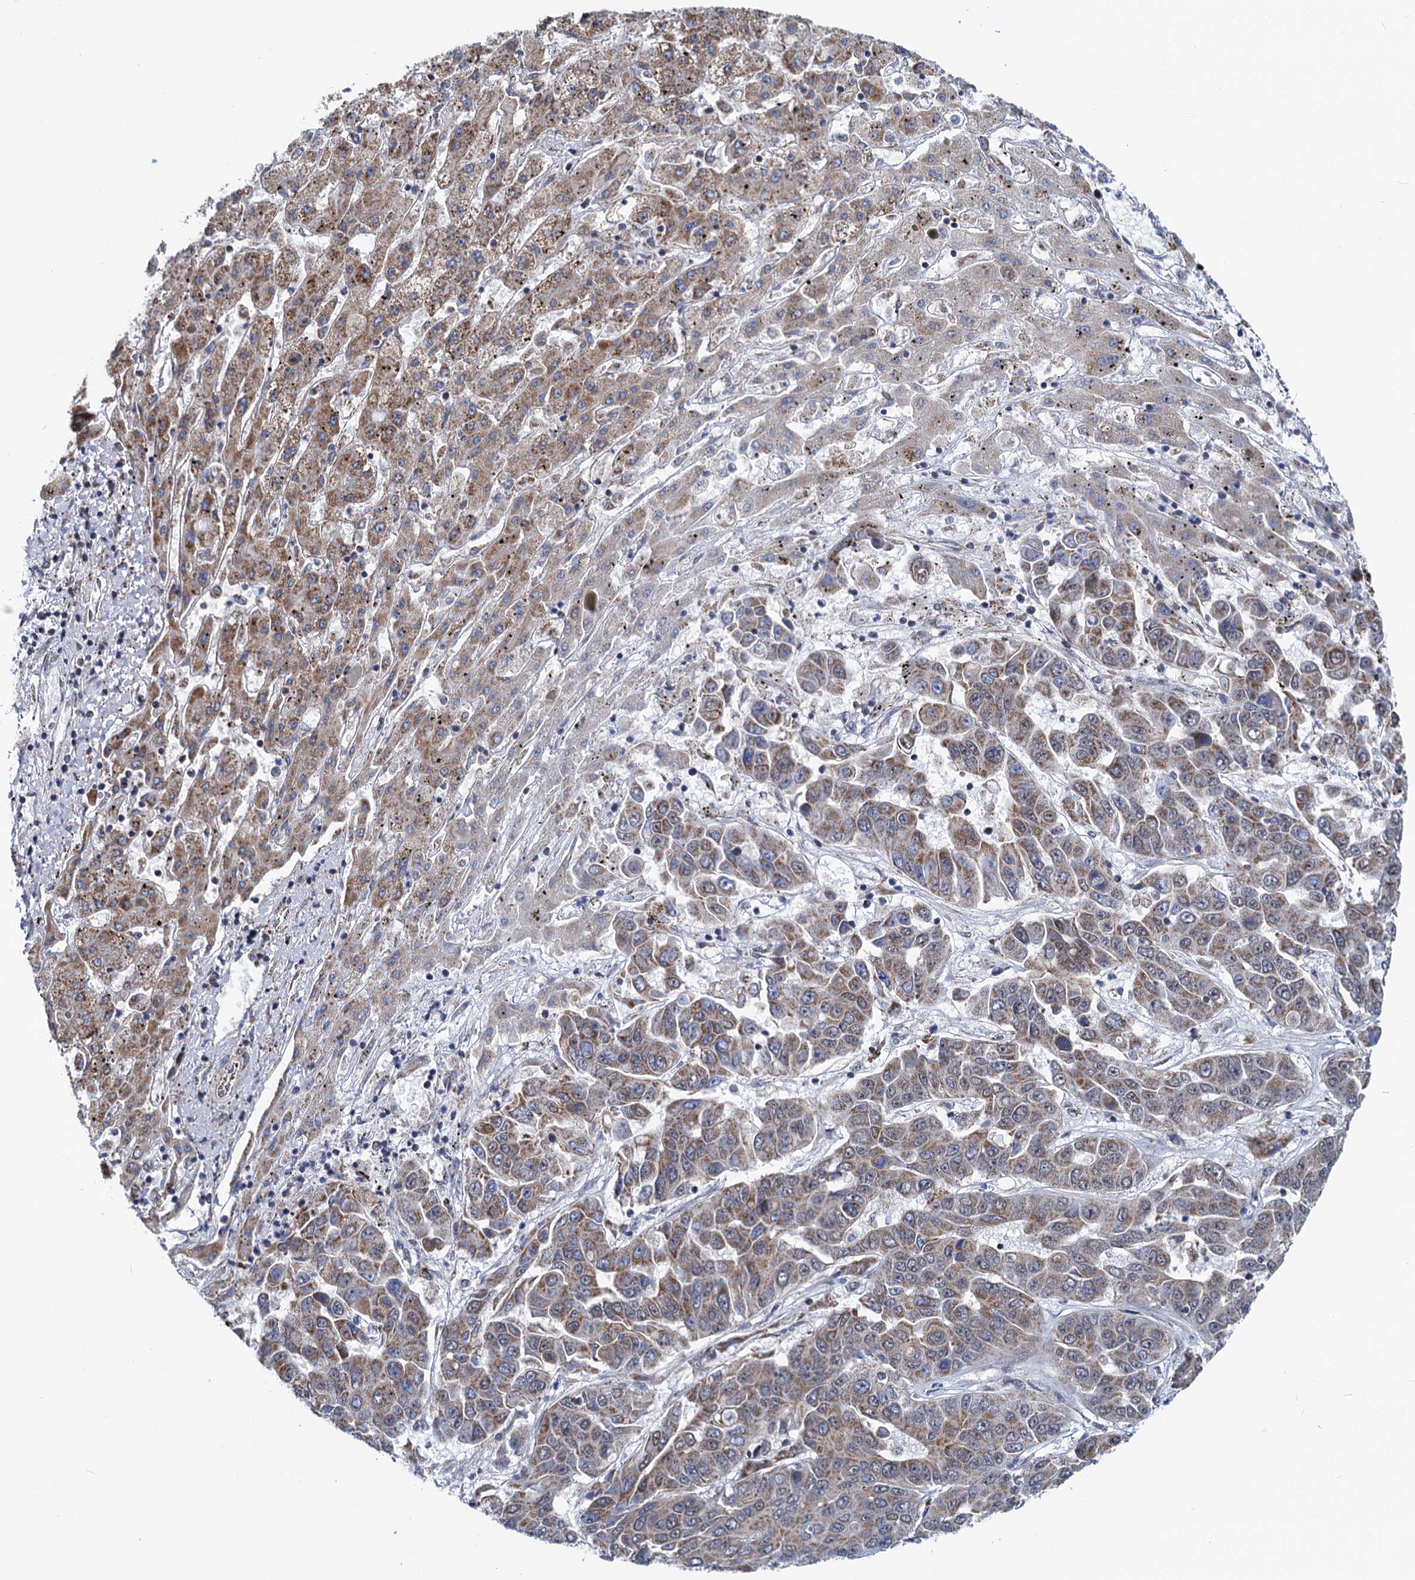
{"staining": {"intensity": "moderate", "quantity": ">75%", "location": "cytoplasmic/membranous,nuclear"}, "tissue": "liver cancer", "cell_type": "Tumor cells", "image_type": "cancer", "snomed": [{"axis": "morphology", "description": "Cholangiocarcinoma"}, {"axis": "topography", "description": "Liver"}], "caption": "A high-resolution image shows immunohistochemistry (IHC) staining of cholangiocarcinoma (liver), which shows moderate cytoplasmic/membranous and nuclear positivity in approximately >75% of tumor cells. The protein of interest is stained brown, and the nuclei are stained in blue (DAB IHC with brightfield microscopy, high magnification).", "gene": "MORN3", "patient": {"sex": "female", "age": 52}}